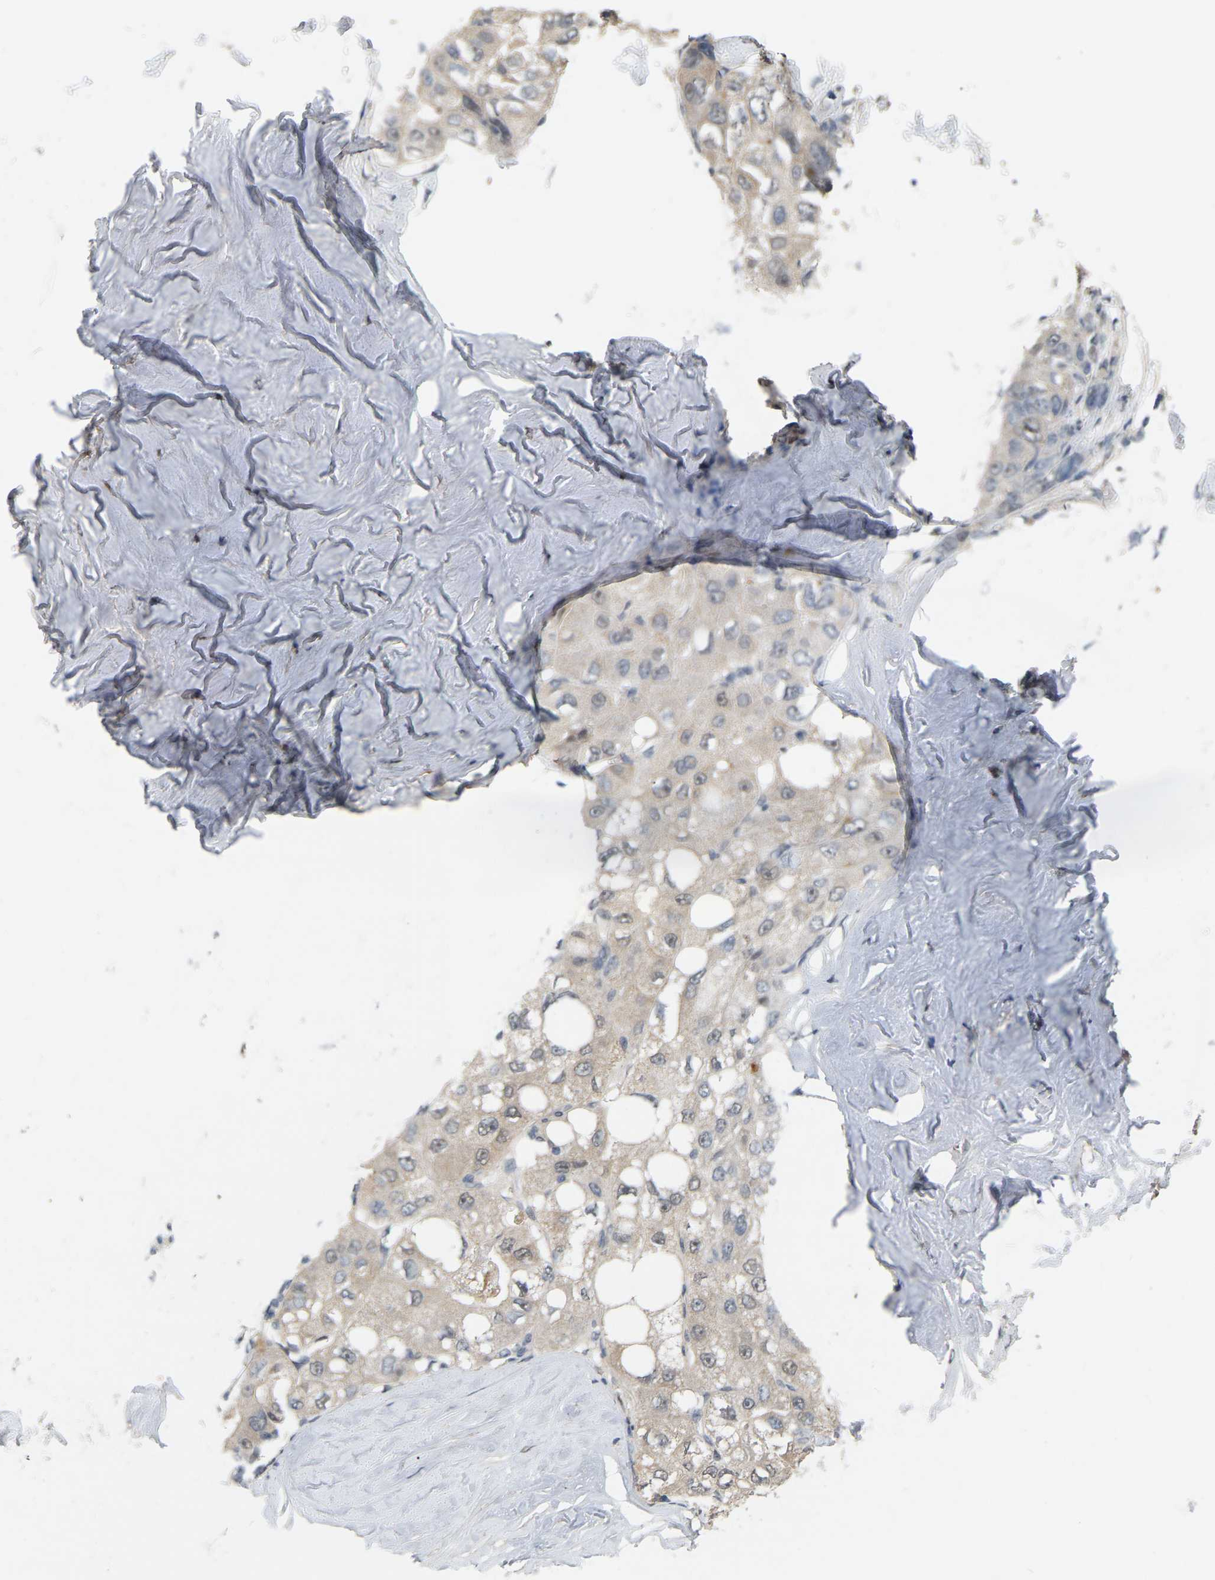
{"staining": {"intensity": "weak", "quantity": "<25%", "location": "cytoplasmic/membranous,nuclear"}, "tissue": "liver cancer", "cell_type": "Tumor cells", "image_type": "cancer", "snomed": [{"axis": "morphology", "description": "Carcinoma, Hepatocellular, NOS"}, {"axis": "topography", "description": "Liver"}], "caption": "Immunohistochemistry (IHC) micrograph of neoplastic tissue: human hepatocellular carcinoma (liver) stained with DAB shows no significant protein staining in tumor cells.", "gene": "RUVBL1", "patient": {"sex": "male", "age": 80}}